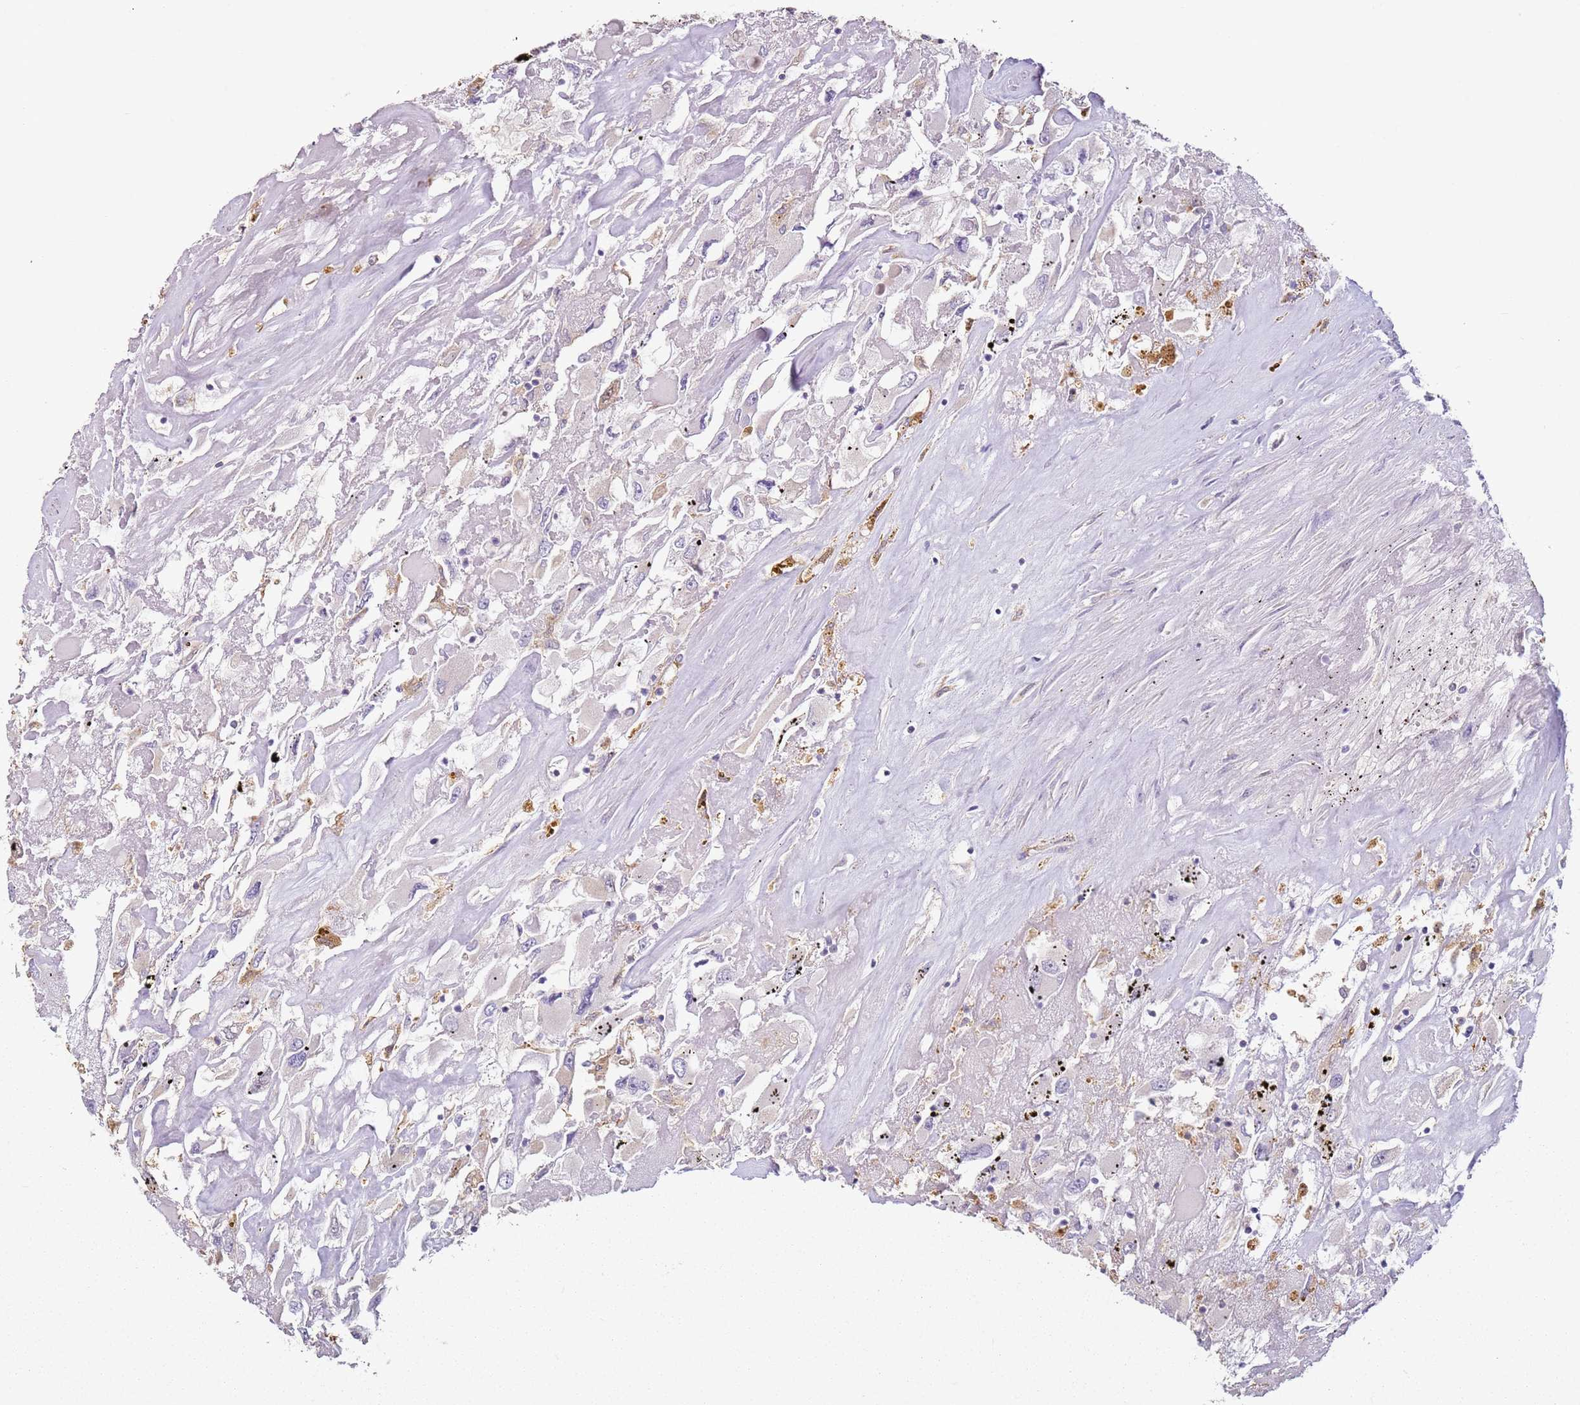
{"staining": {"intensity": "negative", "quantity": "none", "location": "none"}, "tissue": "renal cancer", "cell_type": "Tumor cells", "image_type": "cancer", "snomed": [{"axis": "morphology", "description": "Adenocarcinoma, NOS"}, {"axis": "topography", "description": "Kidney"}], "caption": "Human renal cancer (adenocarcinoma) stained for a protein using IHC exhibits no expression in tumor cells.", "gene": "MDH1", "patient": {"sex": "female", "age": 52}}